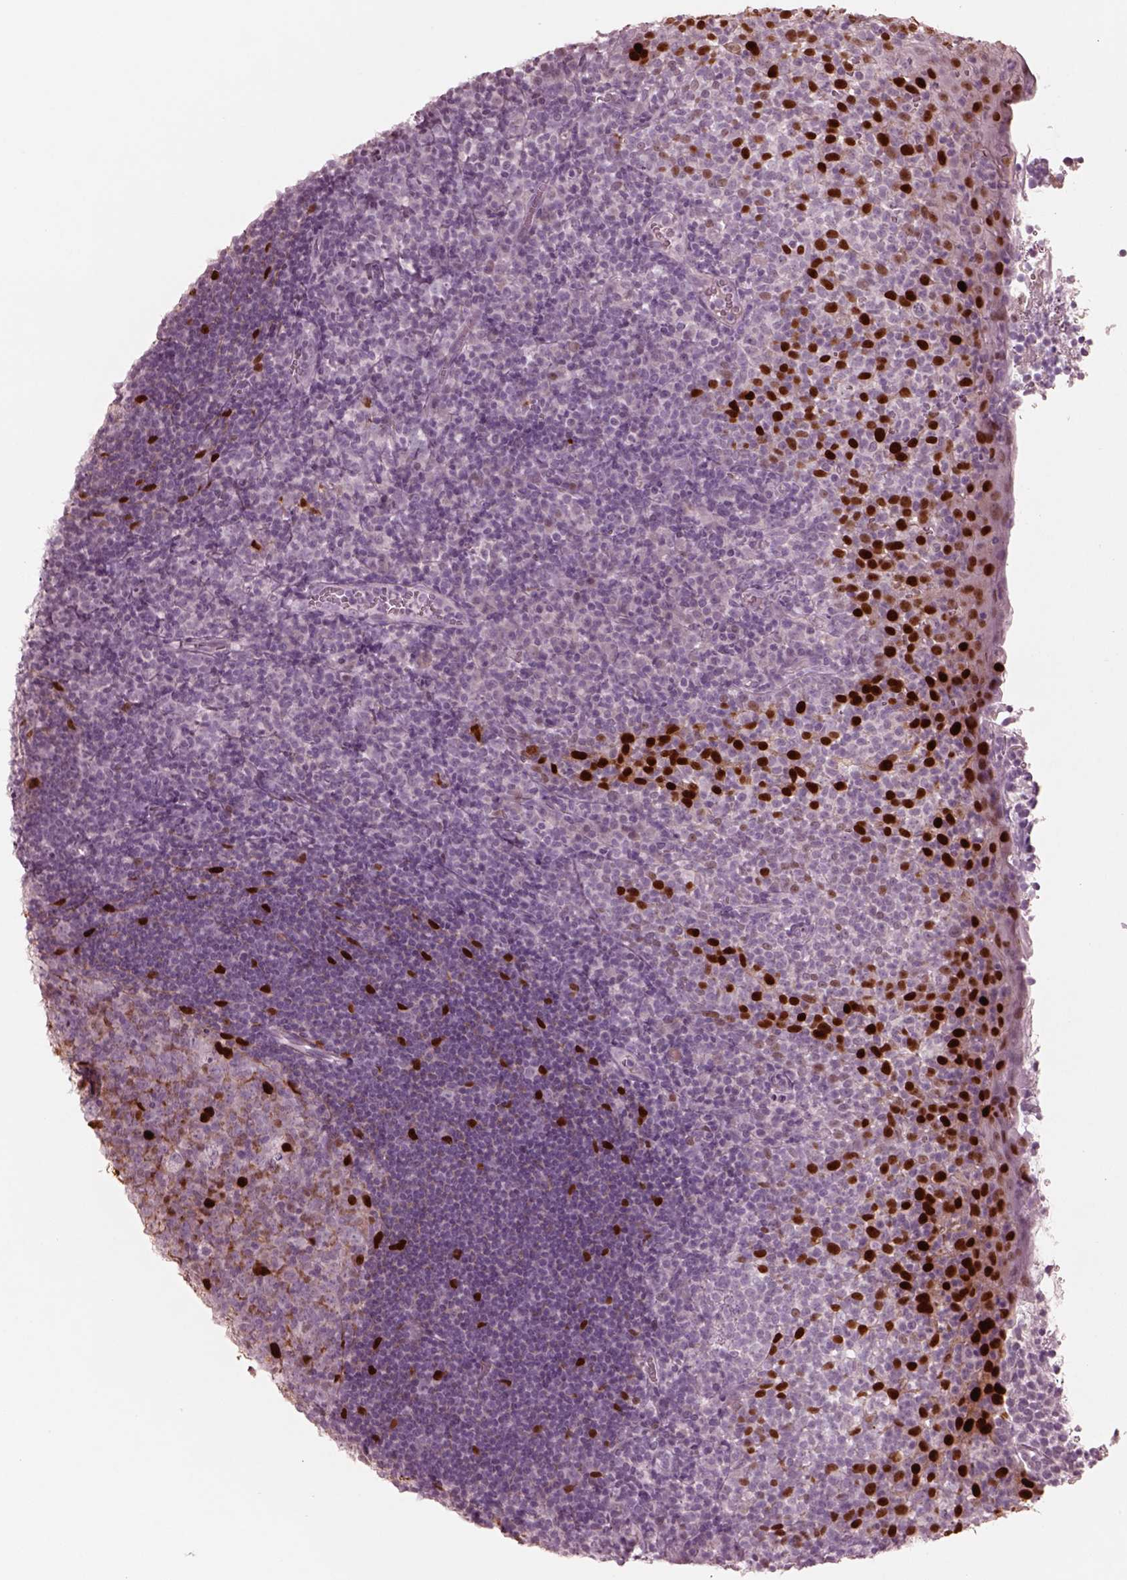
{"staining": {"intensity": "strong", "quantity": "<25%", "location": "nuclear"}, "tissue": "lymph node", "cell_type": "Germinal center cells", "image_type": "normal", "snomed": [{"axis": "morphology", "description": "Normal tissue, NOS"}, {"axis": "topography", "description": "Lymph node"}], "caption": "Germinal center cells display strong nuclear staining in about <25% of cells in unremarkable lymph node.", "gene": "SOX9", "patient": {"sex": "female", "age": 21}}